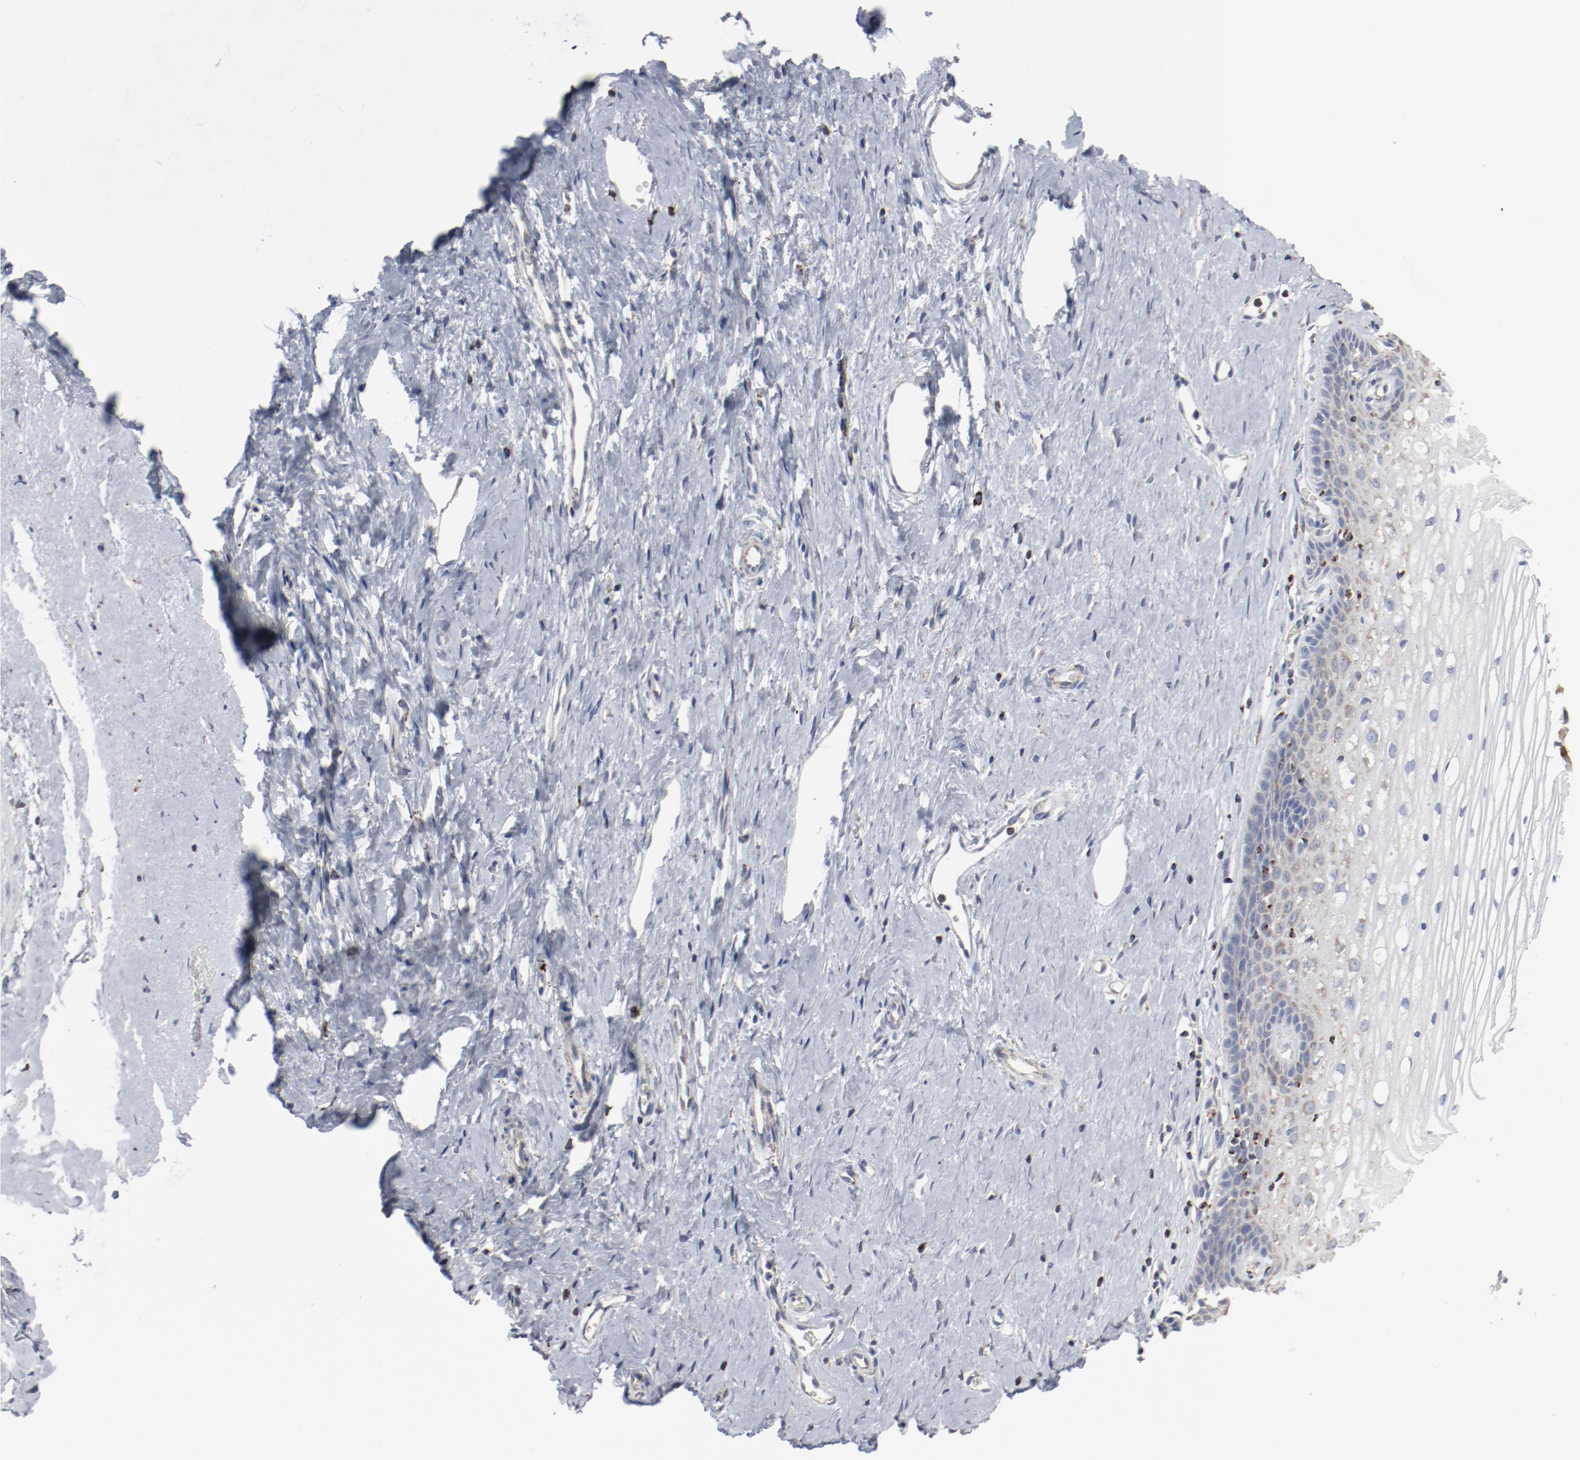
{"staining": {"intensity": "weak", "quantity": ">75%", "location": "cytoplasmic/membranous"}, "tissue": "cervix", "cell_type": "Glandular cells", "image_type": "normal", "snomed": [{"axis": "morphology", "description": "Normal tissue, NOS"}, {"axis": "topography", "description": "Cervix"}], "caption": "A brown stain highlights weak cytoplasmic/membranous staining of a protein in glandular cells of benign cervix. (Brightfield microscopy of DAB IHC at high magnification).", "gene": "SETD3", "patient": {"sex": "female", "age": 40}}